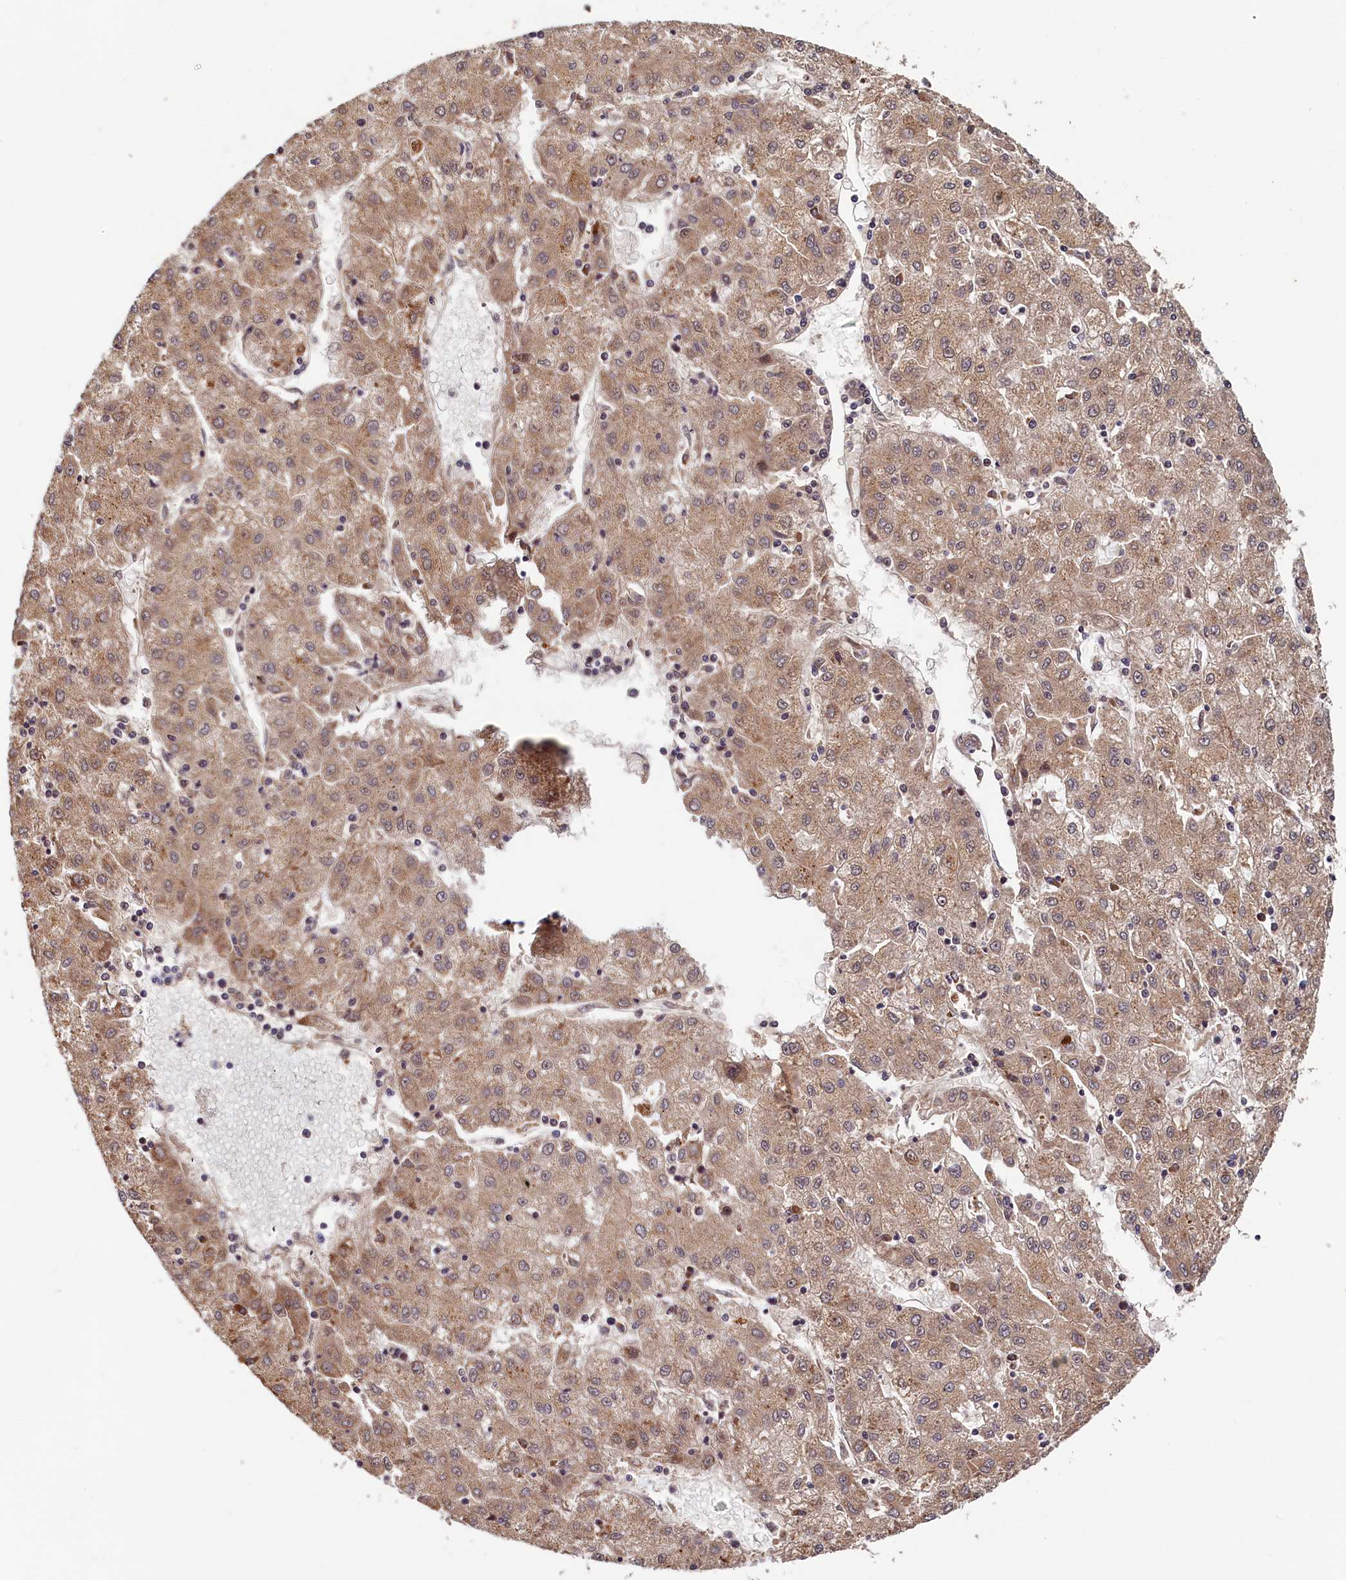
{"staining": {"intensity": "moderate", "quantity": ">75%", "location": "cytoplasmic/membranous"}, "tissue": "liver cancer", "cell_type": "Tumor cells", "image_type": "cancer", "snomed": [{"axis": "morphology", "description": "Carcinoma, Hepatocellular, NOS"}, {"axis": "topography", "description": "Liver"}], "caption": "Protein expression analysis of hepatocellular carcinoma (liver) shows moderate cytoplasmic/membranous positivity in approximately >75% of tumor cells.", "gene": "CKAP2L", "patient": {"sex": "male", "age": 72}}